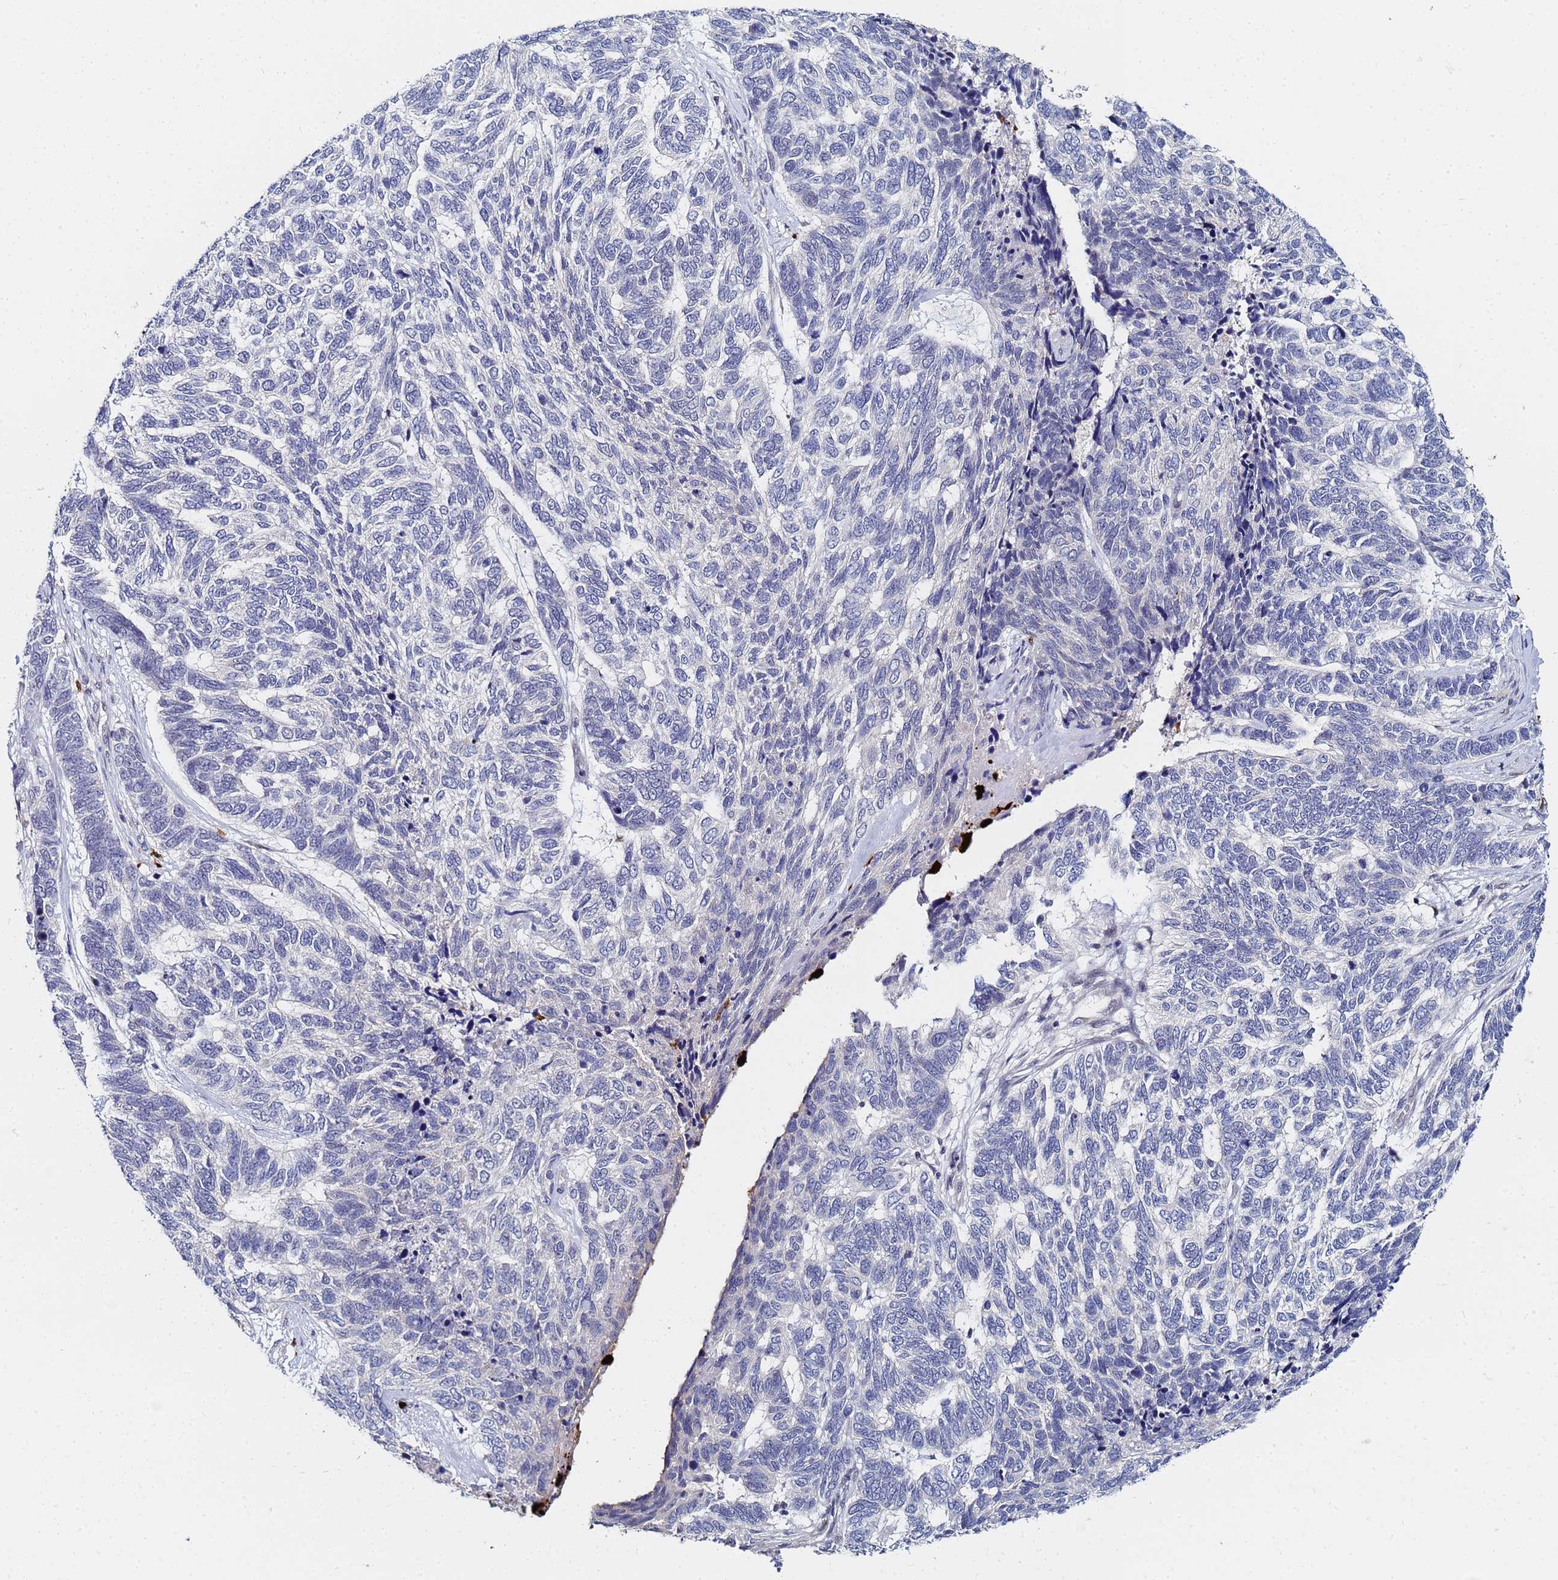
{"staining": {"intensity": "negative", "quantity": "none", "location": "none"}, "tissue": "skin cancer", "cell_type": "Tumor cells", "image_type": "cancer", "snomed": [{"axis": "morphology", "description": "Basal cell carcinoma"}, {"axis": "topography", "description": "Skin"}], "caption": "The image exhibits no staining of tumor cells in skin basal cell carcinoma. (Brightfield microscopy of DAB (3,3'-diaminobenzidine) immunohistochemistry at high magnification).", "gene": "MTCL1", "patient": {"sex": "female", "age": 65}}